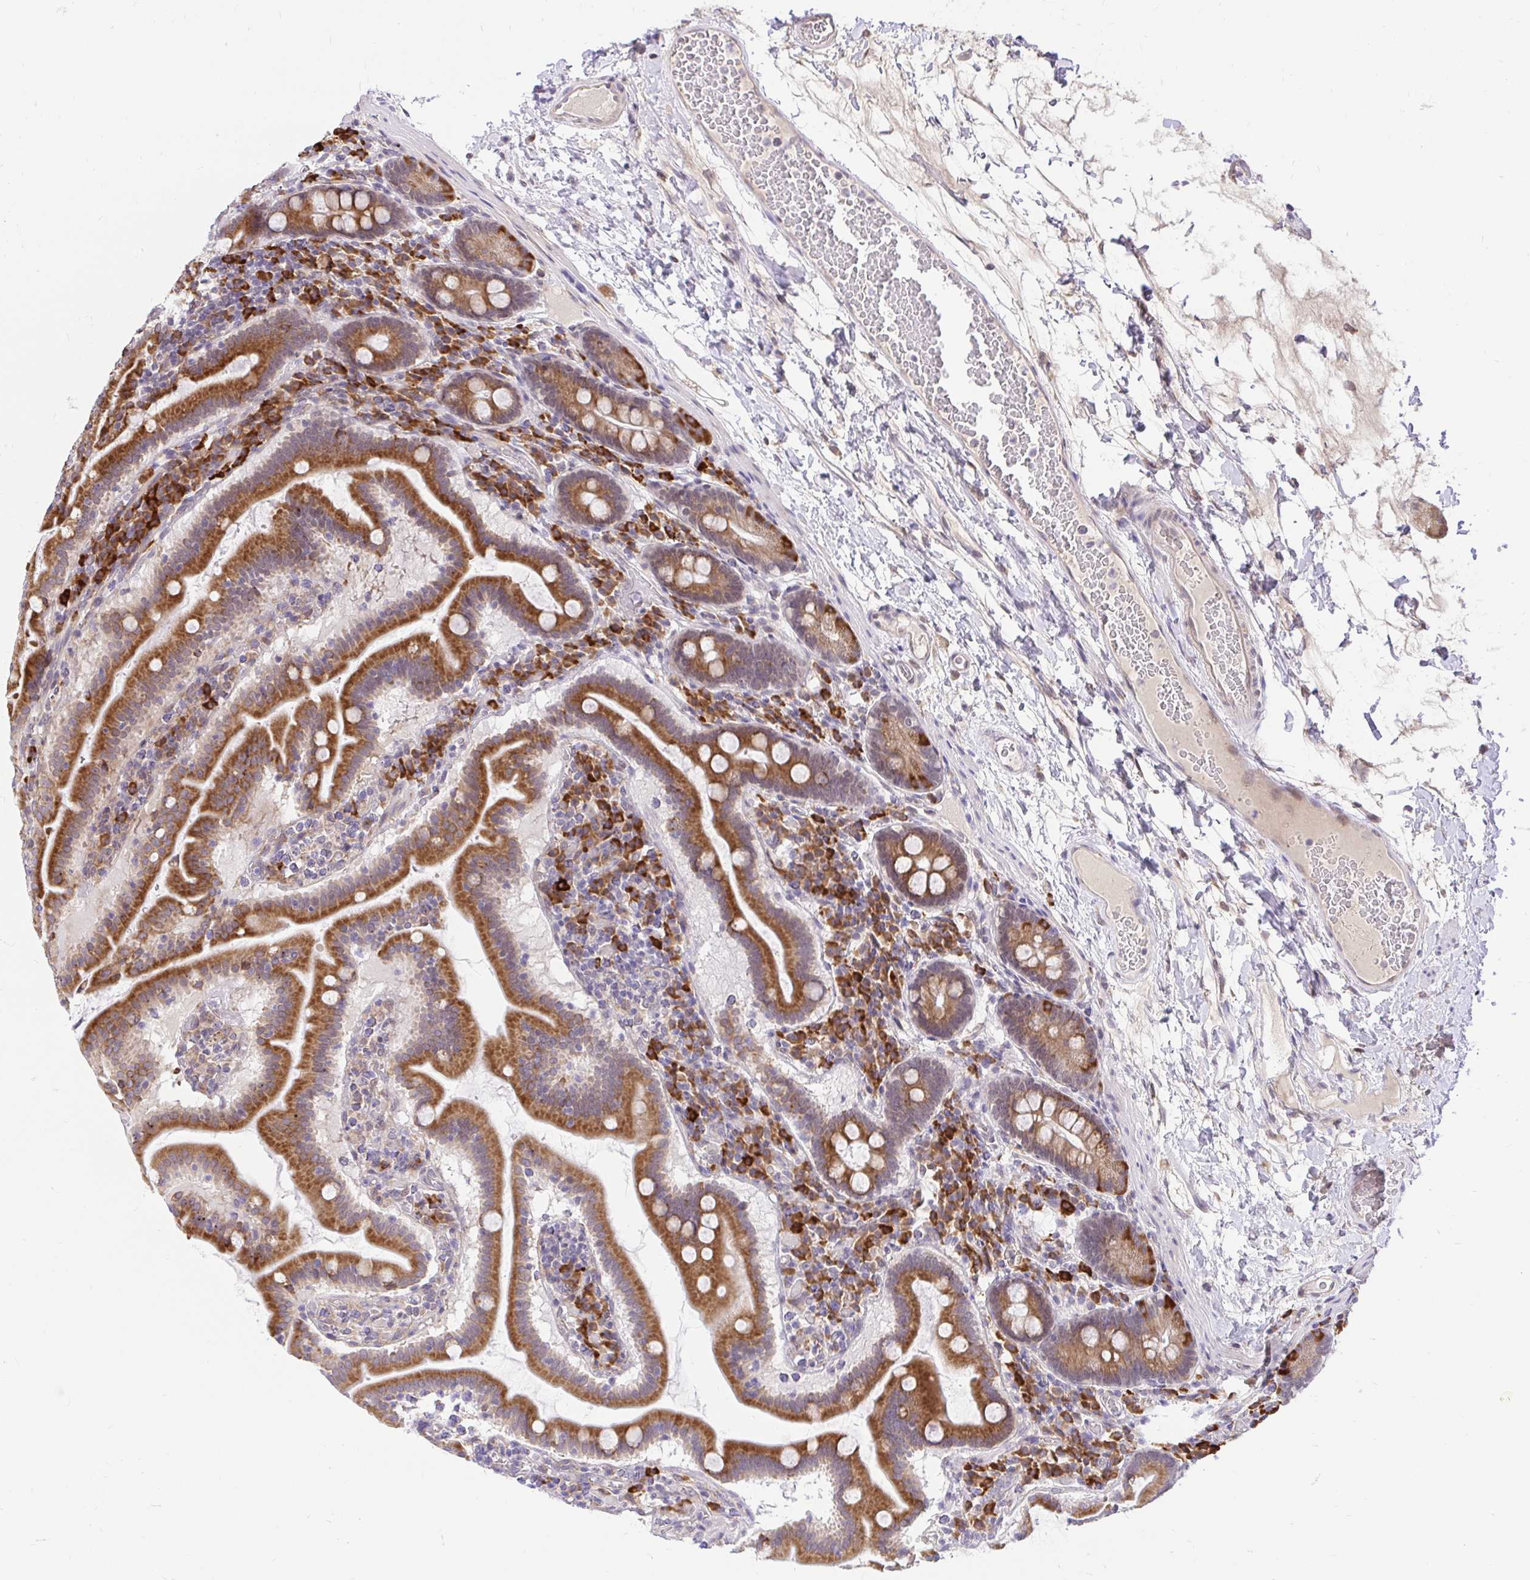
{"staining": {"intensity": "strong", "quantity": ">75%", "location": "cytoplasmic/membranous"}, "tissue": "small intestine", "cell_type": "Glandular cells", "image_type": "normal", "snomed": [{"axis": "morphology", "description": "Normal tissue, NOS"}, {"axis": "topography", "description": "Small intestine"}], "caption": "Immunohistochemical staining of unremarkable human small intestine exhibits high levels of strong cytoplasmic/membranous expression in about >75% of glandular cells. The protein of interest is stained brown, and the nuclei are stained in blue (DAB IHC with brightfield microscopy, high magnification).", "gene": "NAALAD2", "patient": {"sex": "male", "age": 26}}